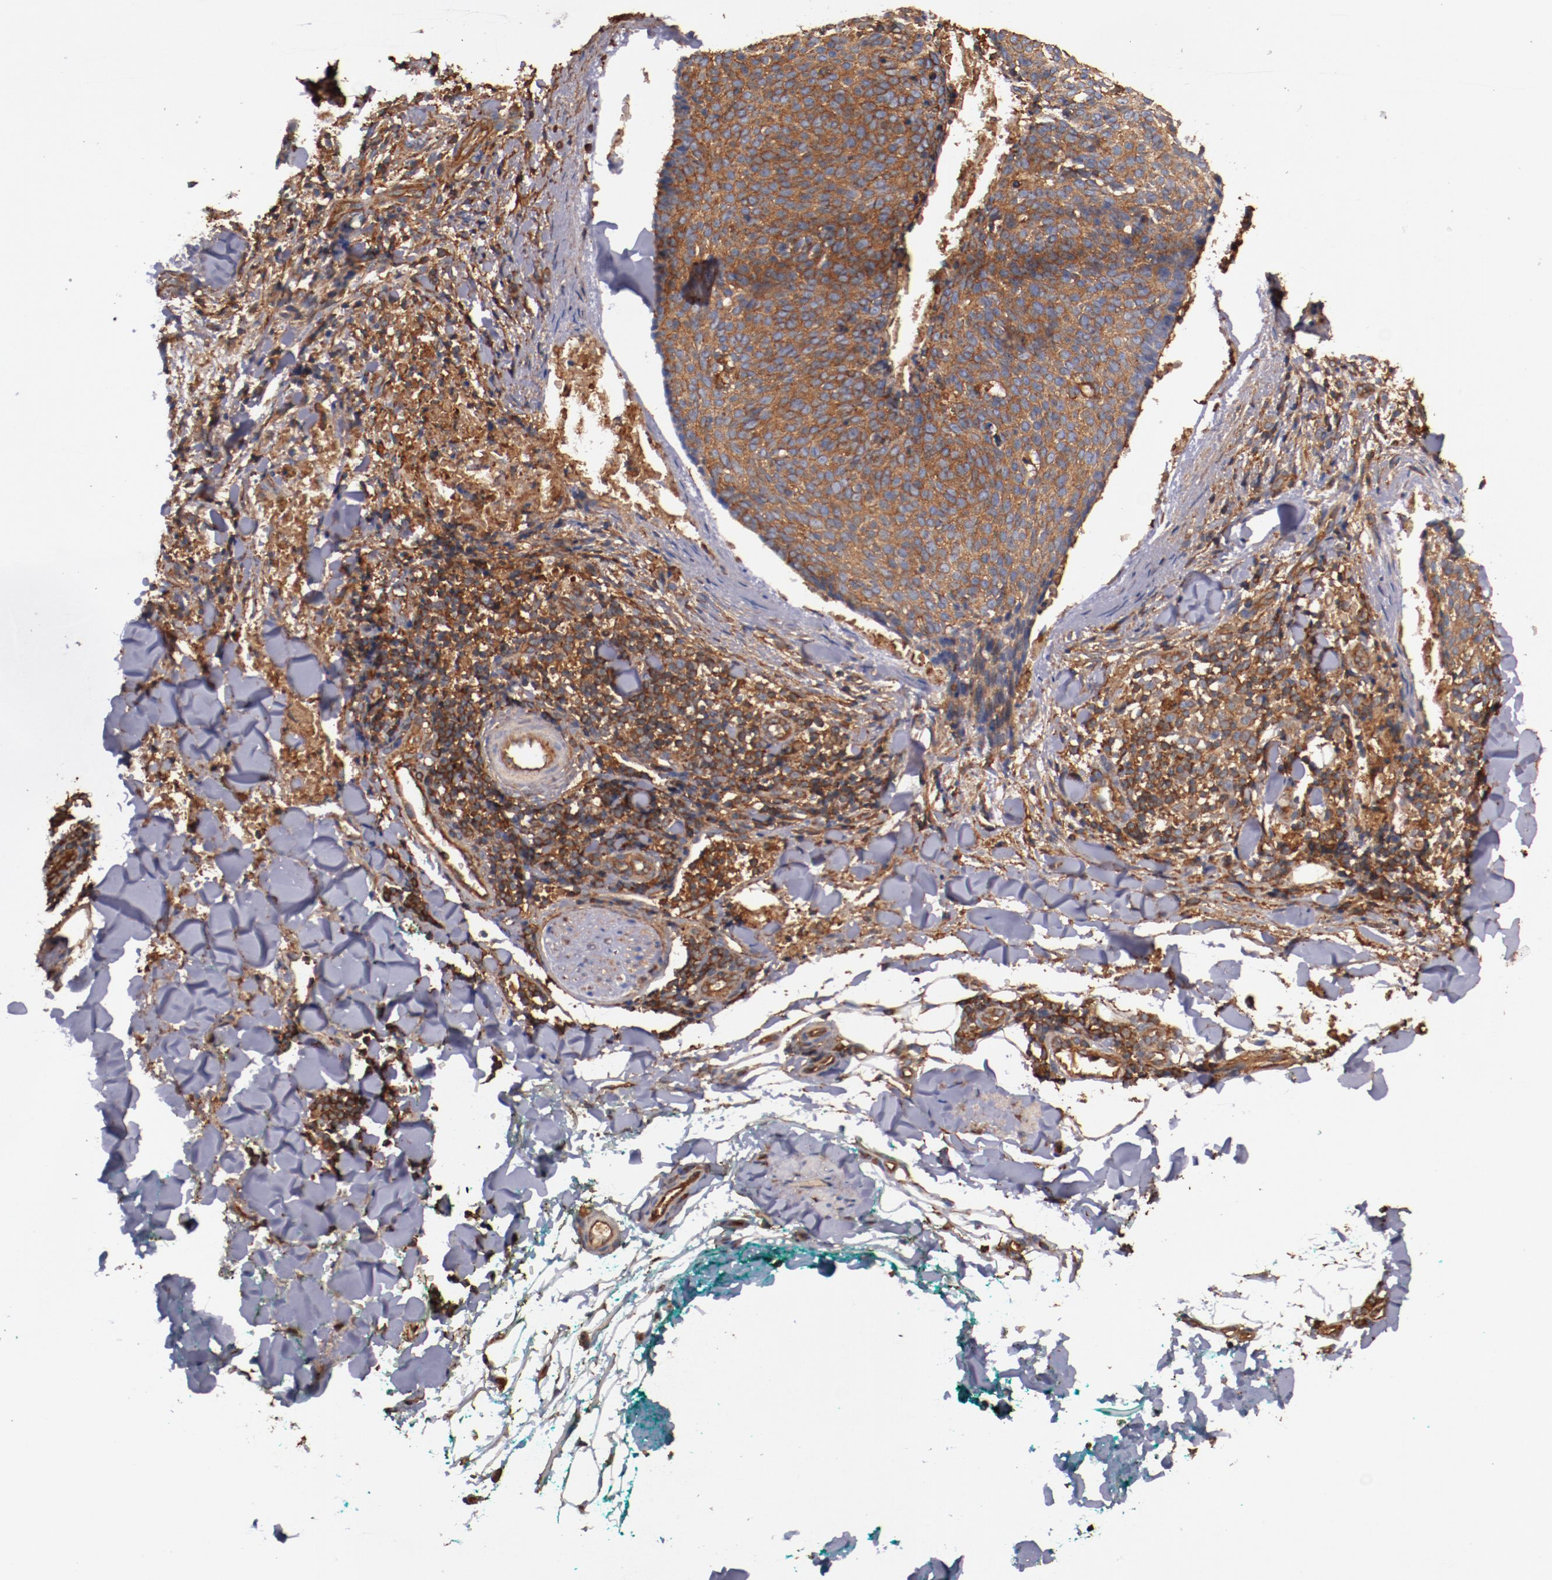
{"staining": {"intensity": "strong", "quantity": ">75%", "location": "cytoplasmic/membranous"}, "tissue": "skin cancer", "cell_type": "Tumor cells", "image_type": "cancer", "snomed": [{"axis": "morphology", "description": "Normal tissue, NOS"}, {"axis": "morphology", "description": "Basal cell carcinoma"}, {"axis": "topography", "description": "Skin"}], "caption": "Protein staining displays strong cytoplasmic/membranous expression in approximately >75% of tumor cells in basal cell carcinoma (skin).", "gene": "TMOD3", "patient": {"sex": "female", "age": 57}}